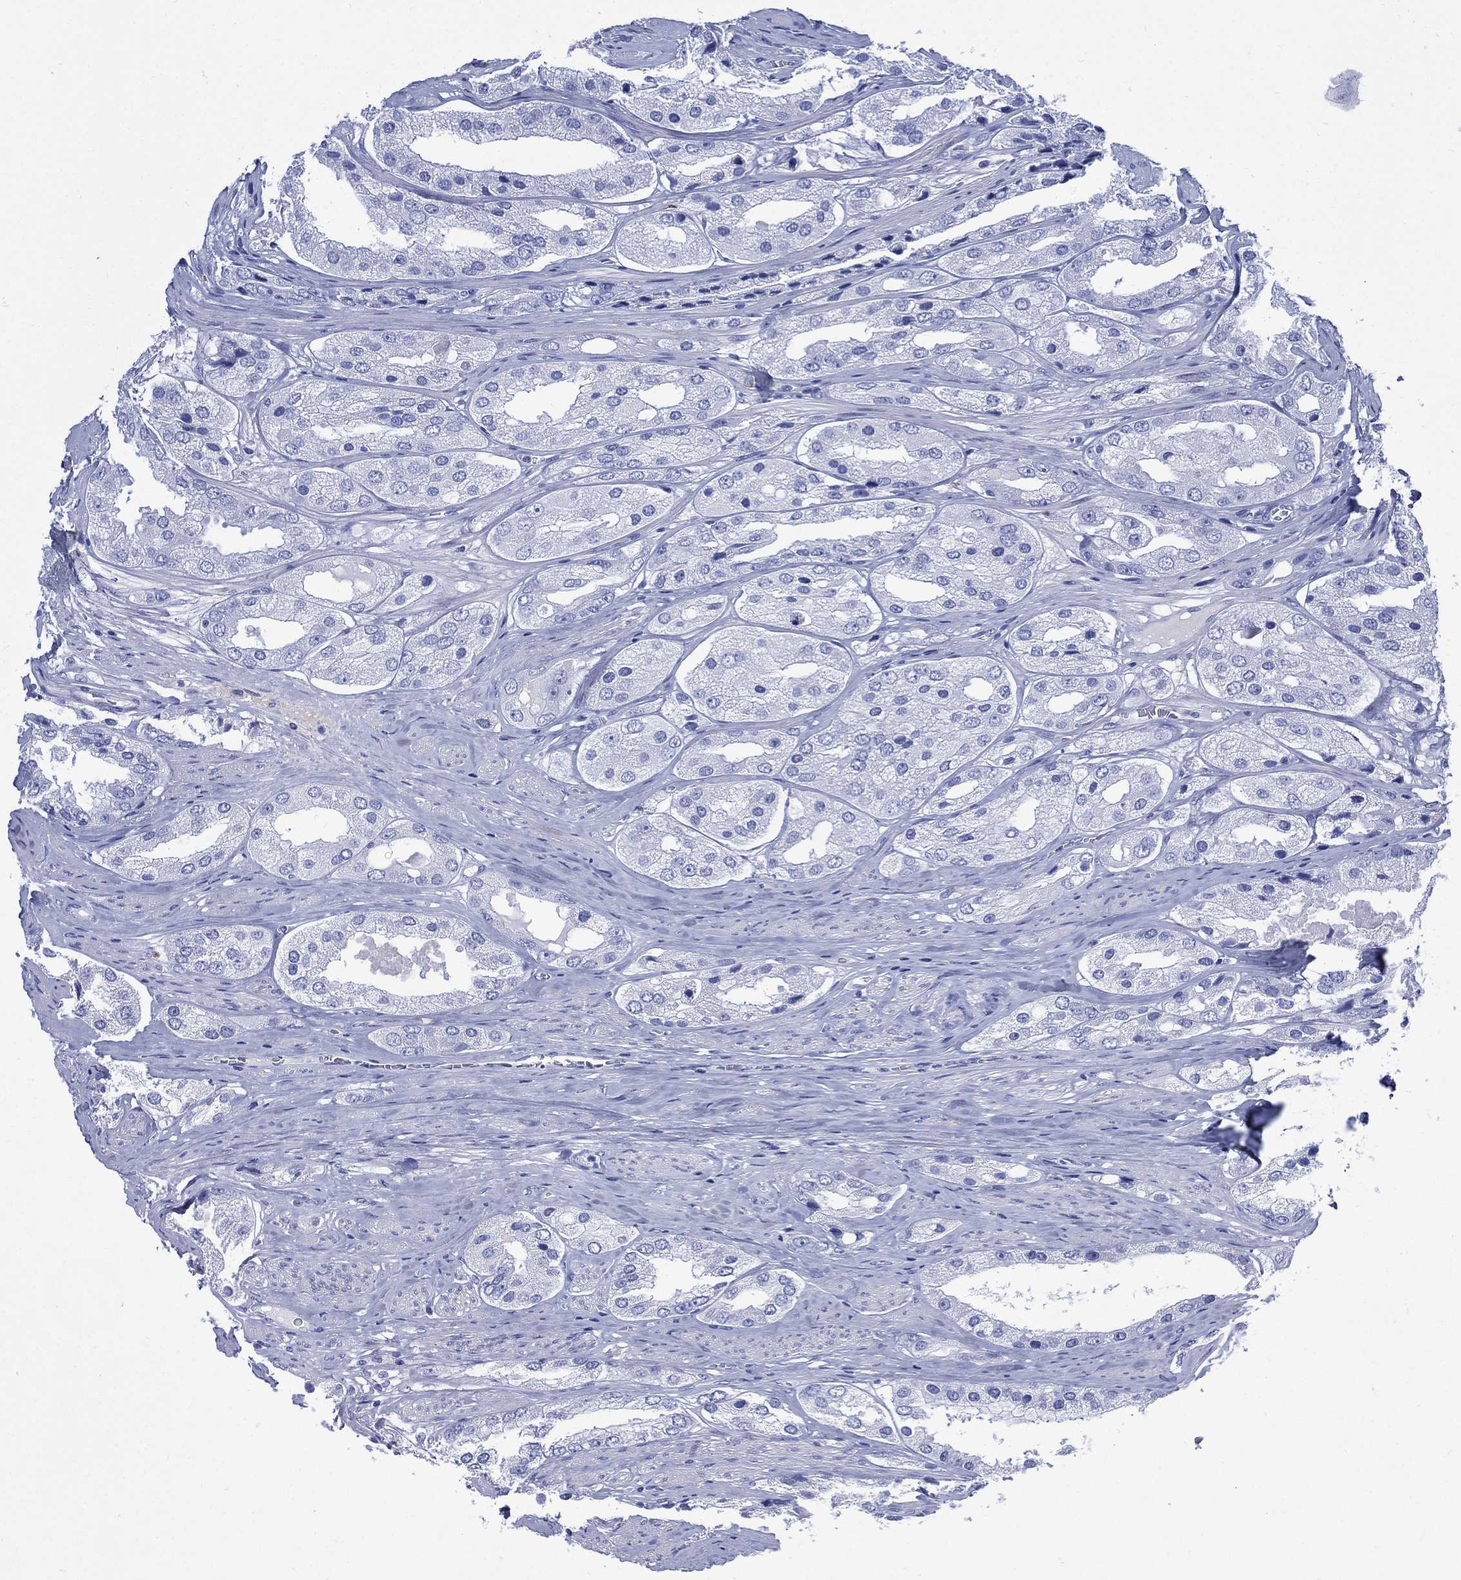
{"staining": {"intensity": "negative", "quantity": "none", "location": "none"}, "tissue": "prostate cancer", "cell_type": "Tumor cells", "image_type": "cancer", "snomed": [{"axis": "morphology", "description": "Adenocarcinoma, Low grade"}, {"axis": "topography", "description": "Prostate"}], "caption": "Human prostate cancer (adenocarcinoma (low-grade)) stained for a protein using immunohistochemistry exhibits no expression in tumor cells.", "gene": "SHCBP1L", "patient": {"sex": "male", "age": 69}}